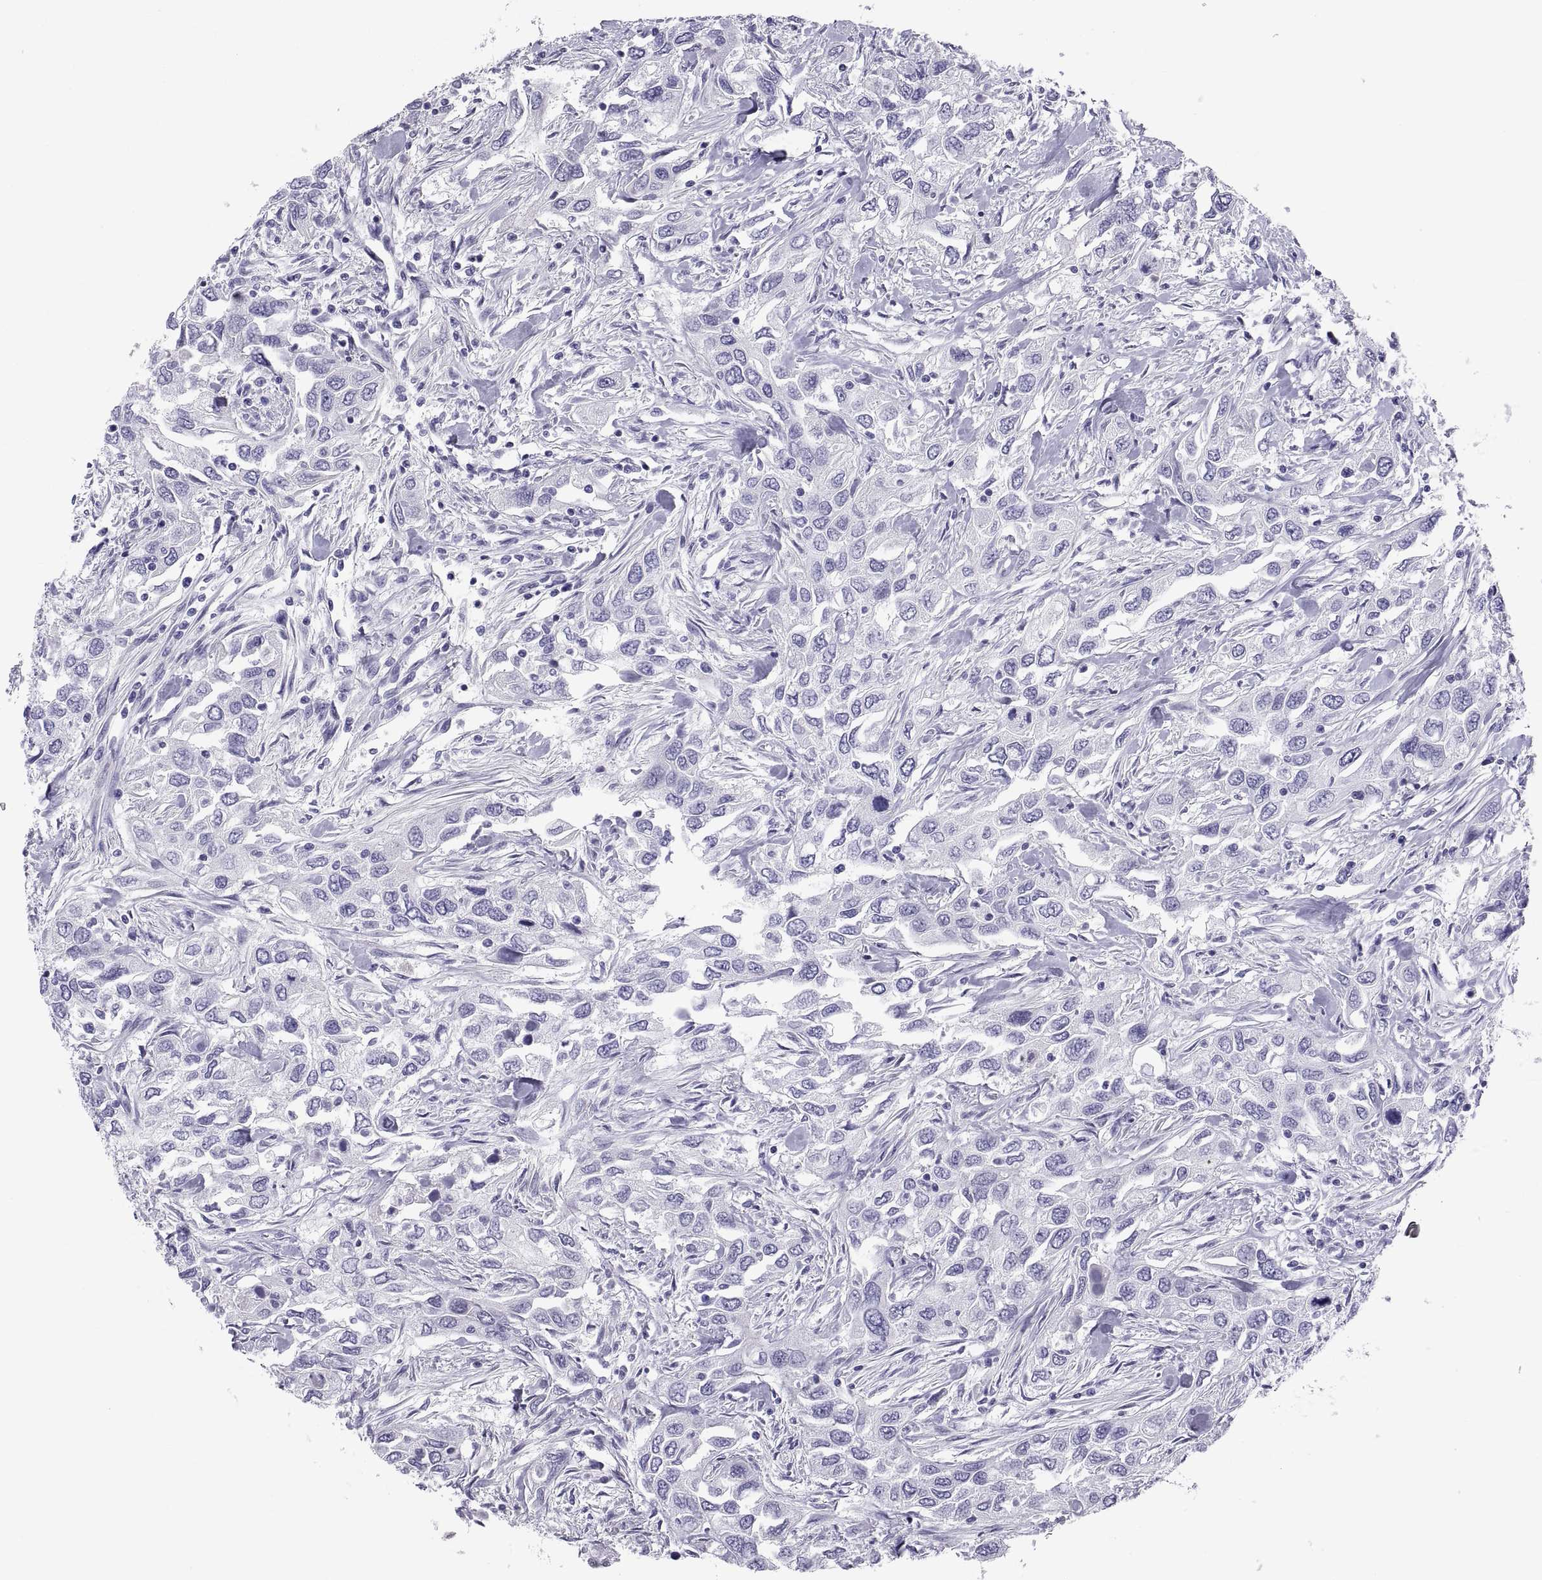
{"staining": {"intensity": "negative", "quantity": "none", "location": "none"}, "tissue": "urothelial cancer", "cell_type": "Tumor cells", "image_type": "cancer", "snomed": [{"axis": "morphology", "description": "Urothelial carcinoma, High grade"}, {"axis": "topography", "description": "Urinary bladder"}], "caption": "High-grade urothelial carcinoma stained for a protein using IHC shows no expression tumor cells.", "gene": "RNASE12", "patient": {"sex": "male", "age": 76}}